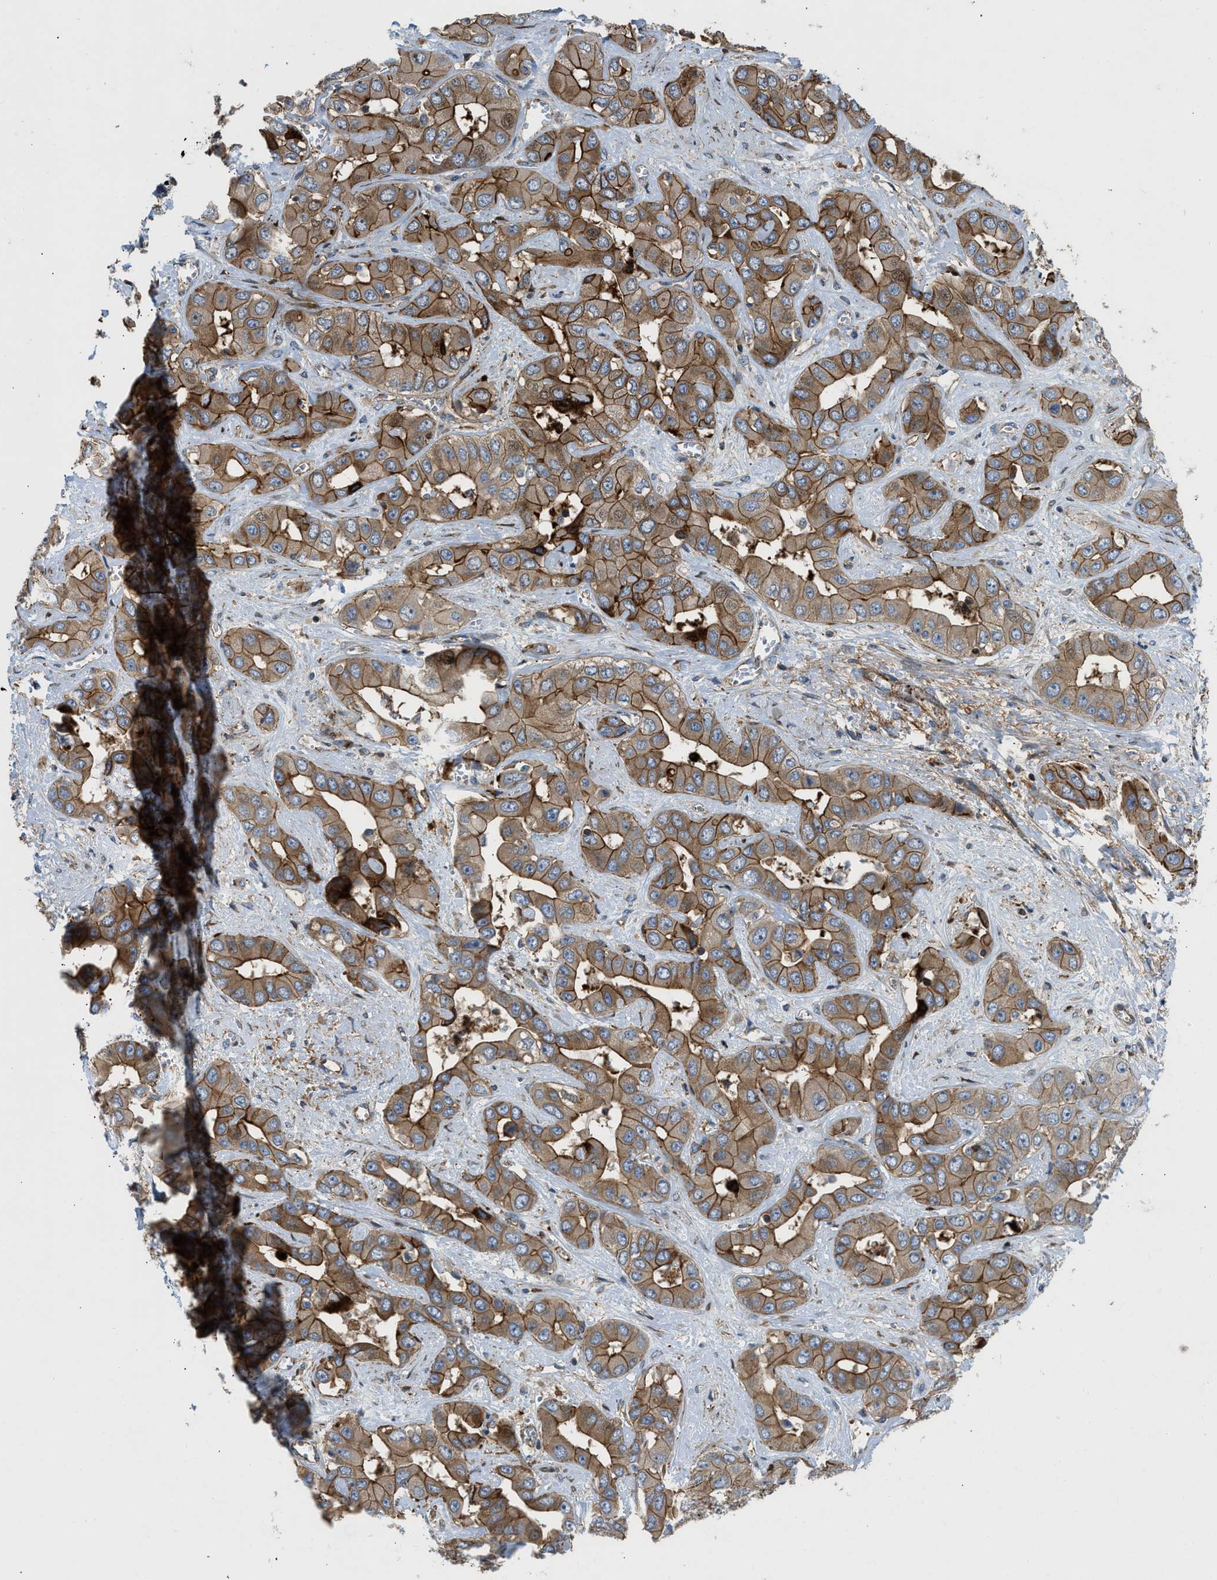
{"staining": {"intensity": "moderate", "quantity": ">75%", "location": "cytoplasmic/membranous"}, "tissue": "liver cancer", "cell_type": "Tumor cells", "image_type": "cancer", "snomed": [{"axis": "morphology", "description": "Cholangiocarcinoma"}, {"axis": "topography", "description": "Liver"}], "caption": "Liver cholangiocarcinoma stained for a protein (brown) displays moderate cytoplasmic/membranous positive positivity in about >75% of tumor cells.", "gene": "NYNRIN", "patient": {"sex": "female", "age": 52}}